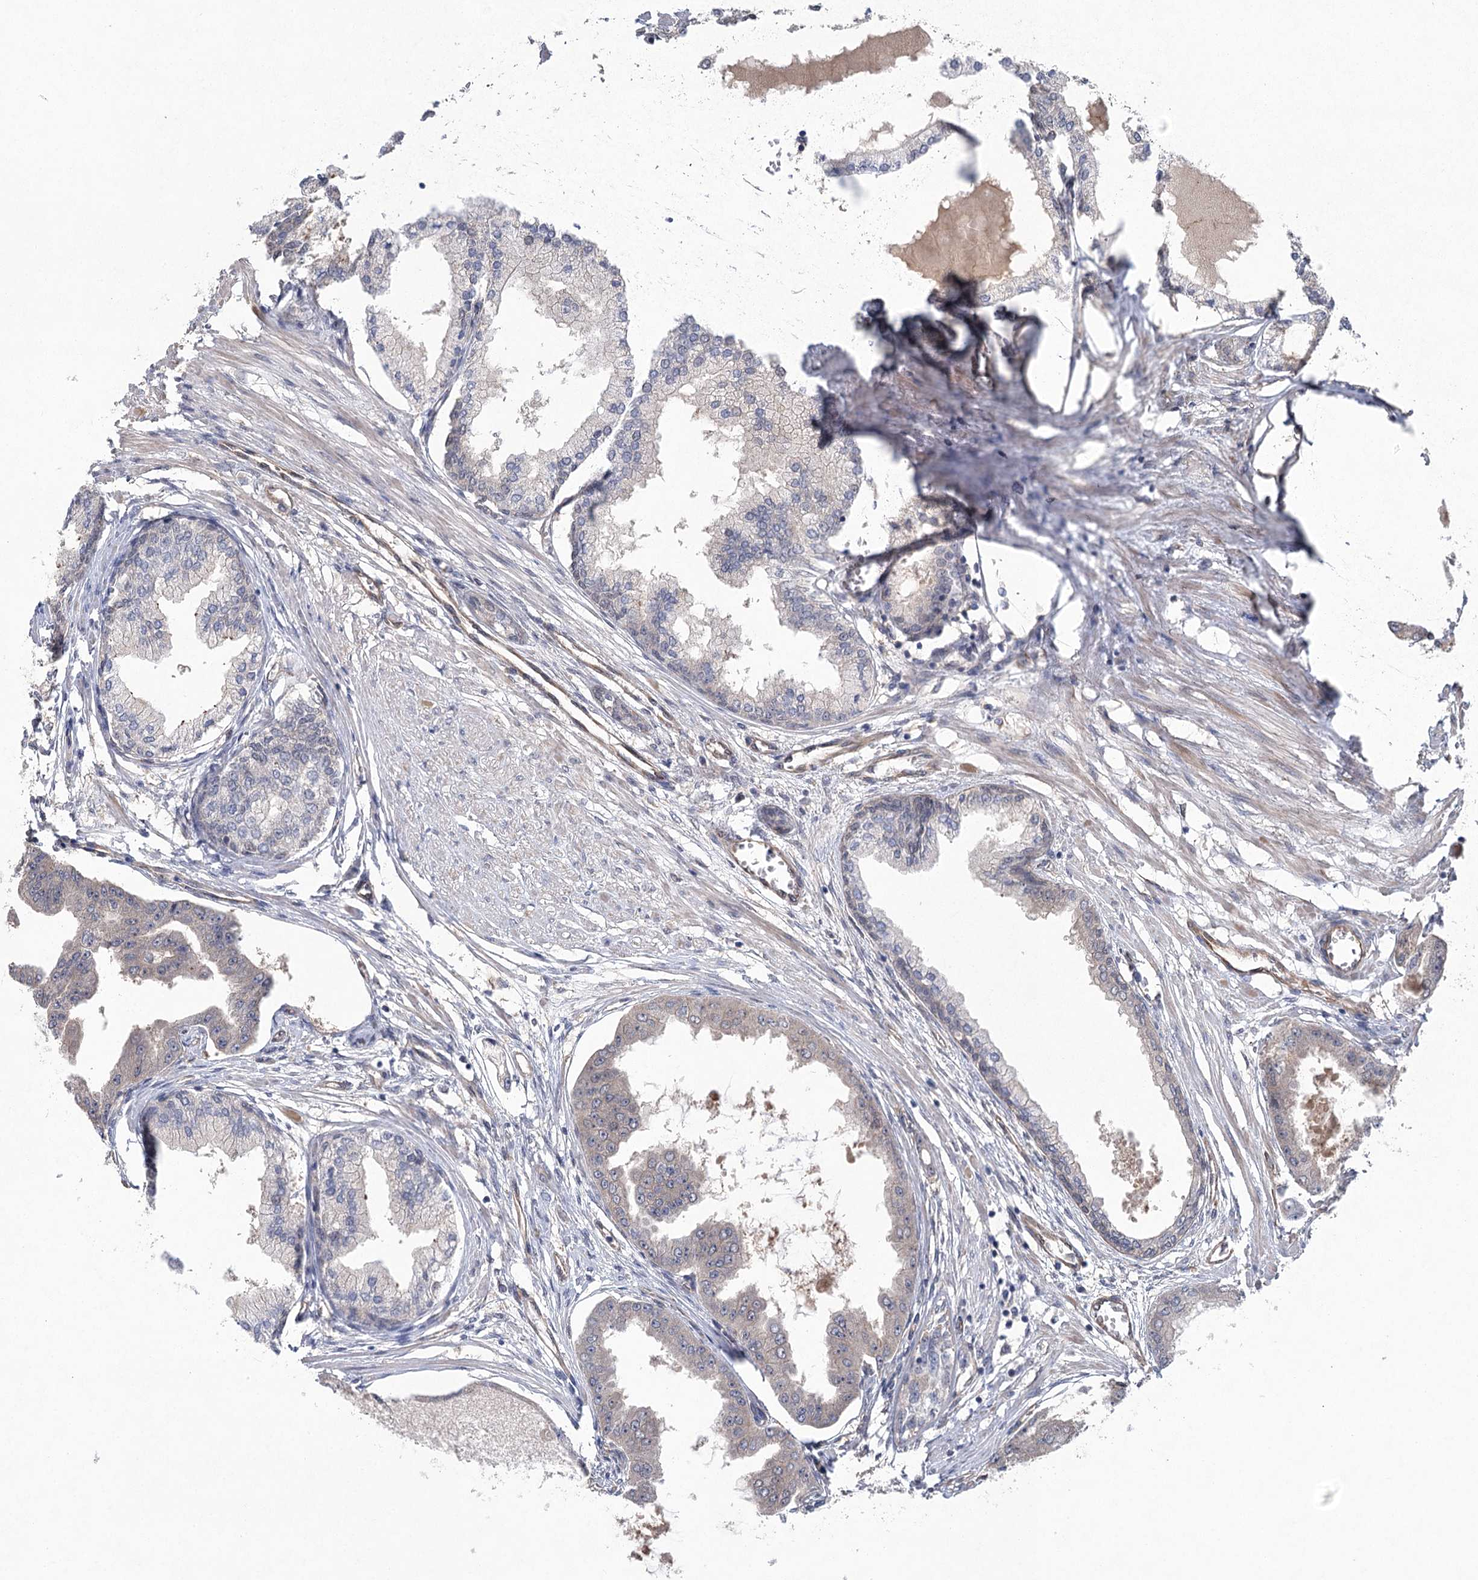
{"staining": {"intensity": "negative", "quantity": "none", "location": "none"}, "tissue": "prostate cancer", "cell_type": "Tumor cells", "image_type": "cancer", "snomed": [{"axis": "morphology", "description": "Adenocarcinoma, Low grade"}, {"axis": "topography", "description": "Prostate"}], "caption": "IHC of human prostate cancer (low-grade adenocarcinoma) displays no staining in tumor cells.", "gene": "RWDD4", "patient": {"sex": "male", "age": 63}}